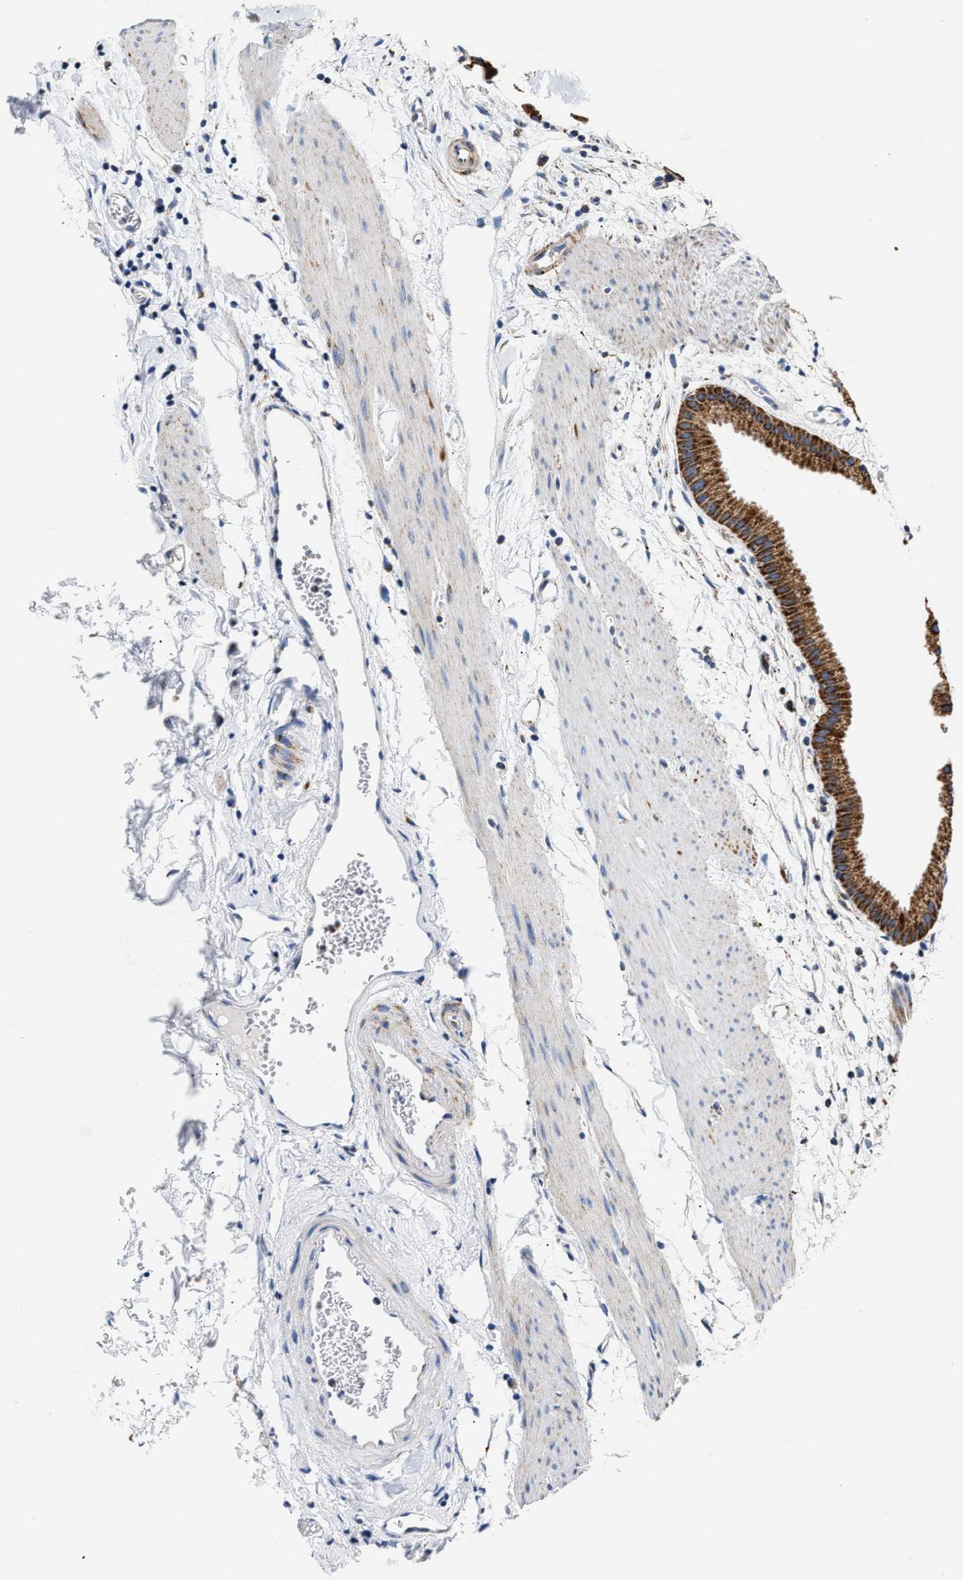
{"staining": {"intensity": "strong", "quantity": ">75%", "location": "cytoplasmic/membranous"}, "tissue": "gallbladder", "cell_type": "Glandular cells", "image_type": "normal", "snomed": [{"axis": "morphology", "description": "Normal tissue, NOS"}, {"axis": "topography", "description": "Gallbladder"}], "caption": "Protein staining exhibits strong cytoplasmic/membranous positivity in approximately >75% of glandular cells in normal gallbladder.", "gene": "ACADVL", "patient": {"sex": "female", "age": 64}}